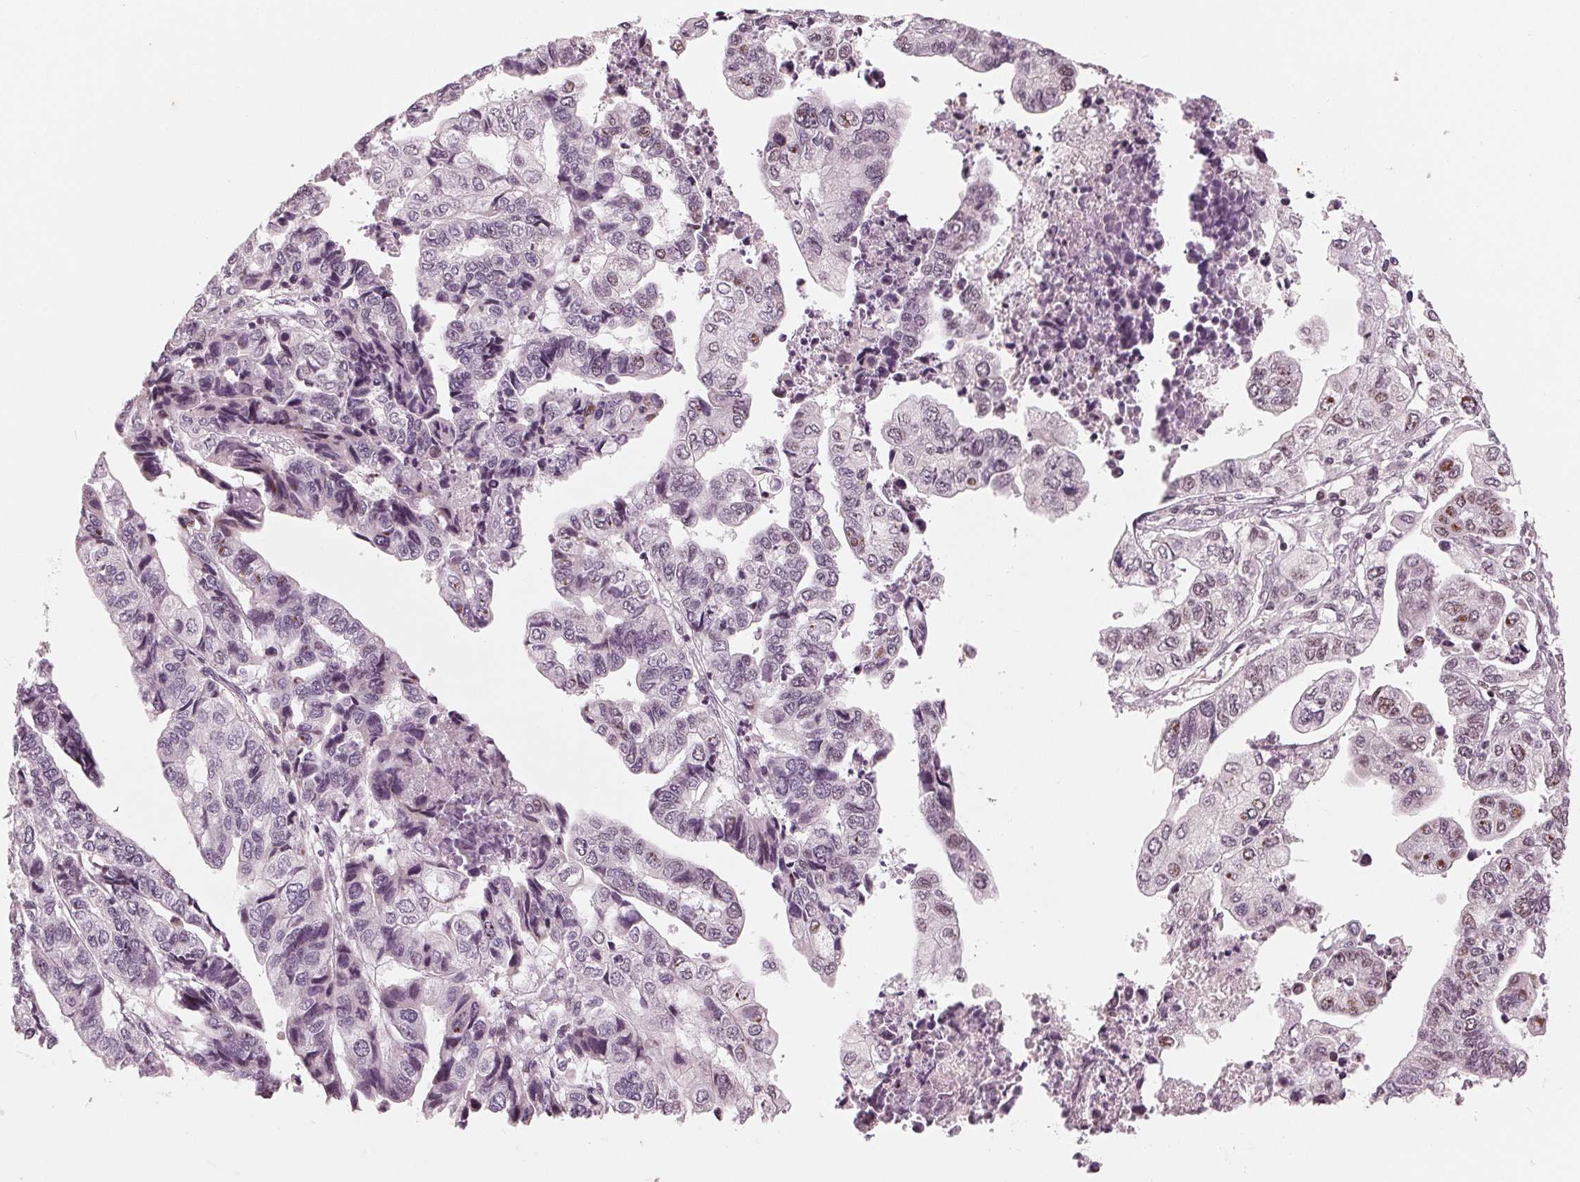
{"staining": {"intensity": "negative", "quantity": "none", "location": "none"}, "tissue": "stomach cancer", "cell_type": "Tumor cells", "image_type": "cancer", "snomed": [{"axis": "morphology", "description": "Adenocarcinoma, NOS"}, {"axis": "topography", "description": "Stomach, upper"}], "caption": "Immunohistochemistry (IHC) of stomach cancer (adenocarcinoma) displays no expression in tumor cells.", "gene": "DNMT3L", "patient": {"sex": "female", "age": 67}}